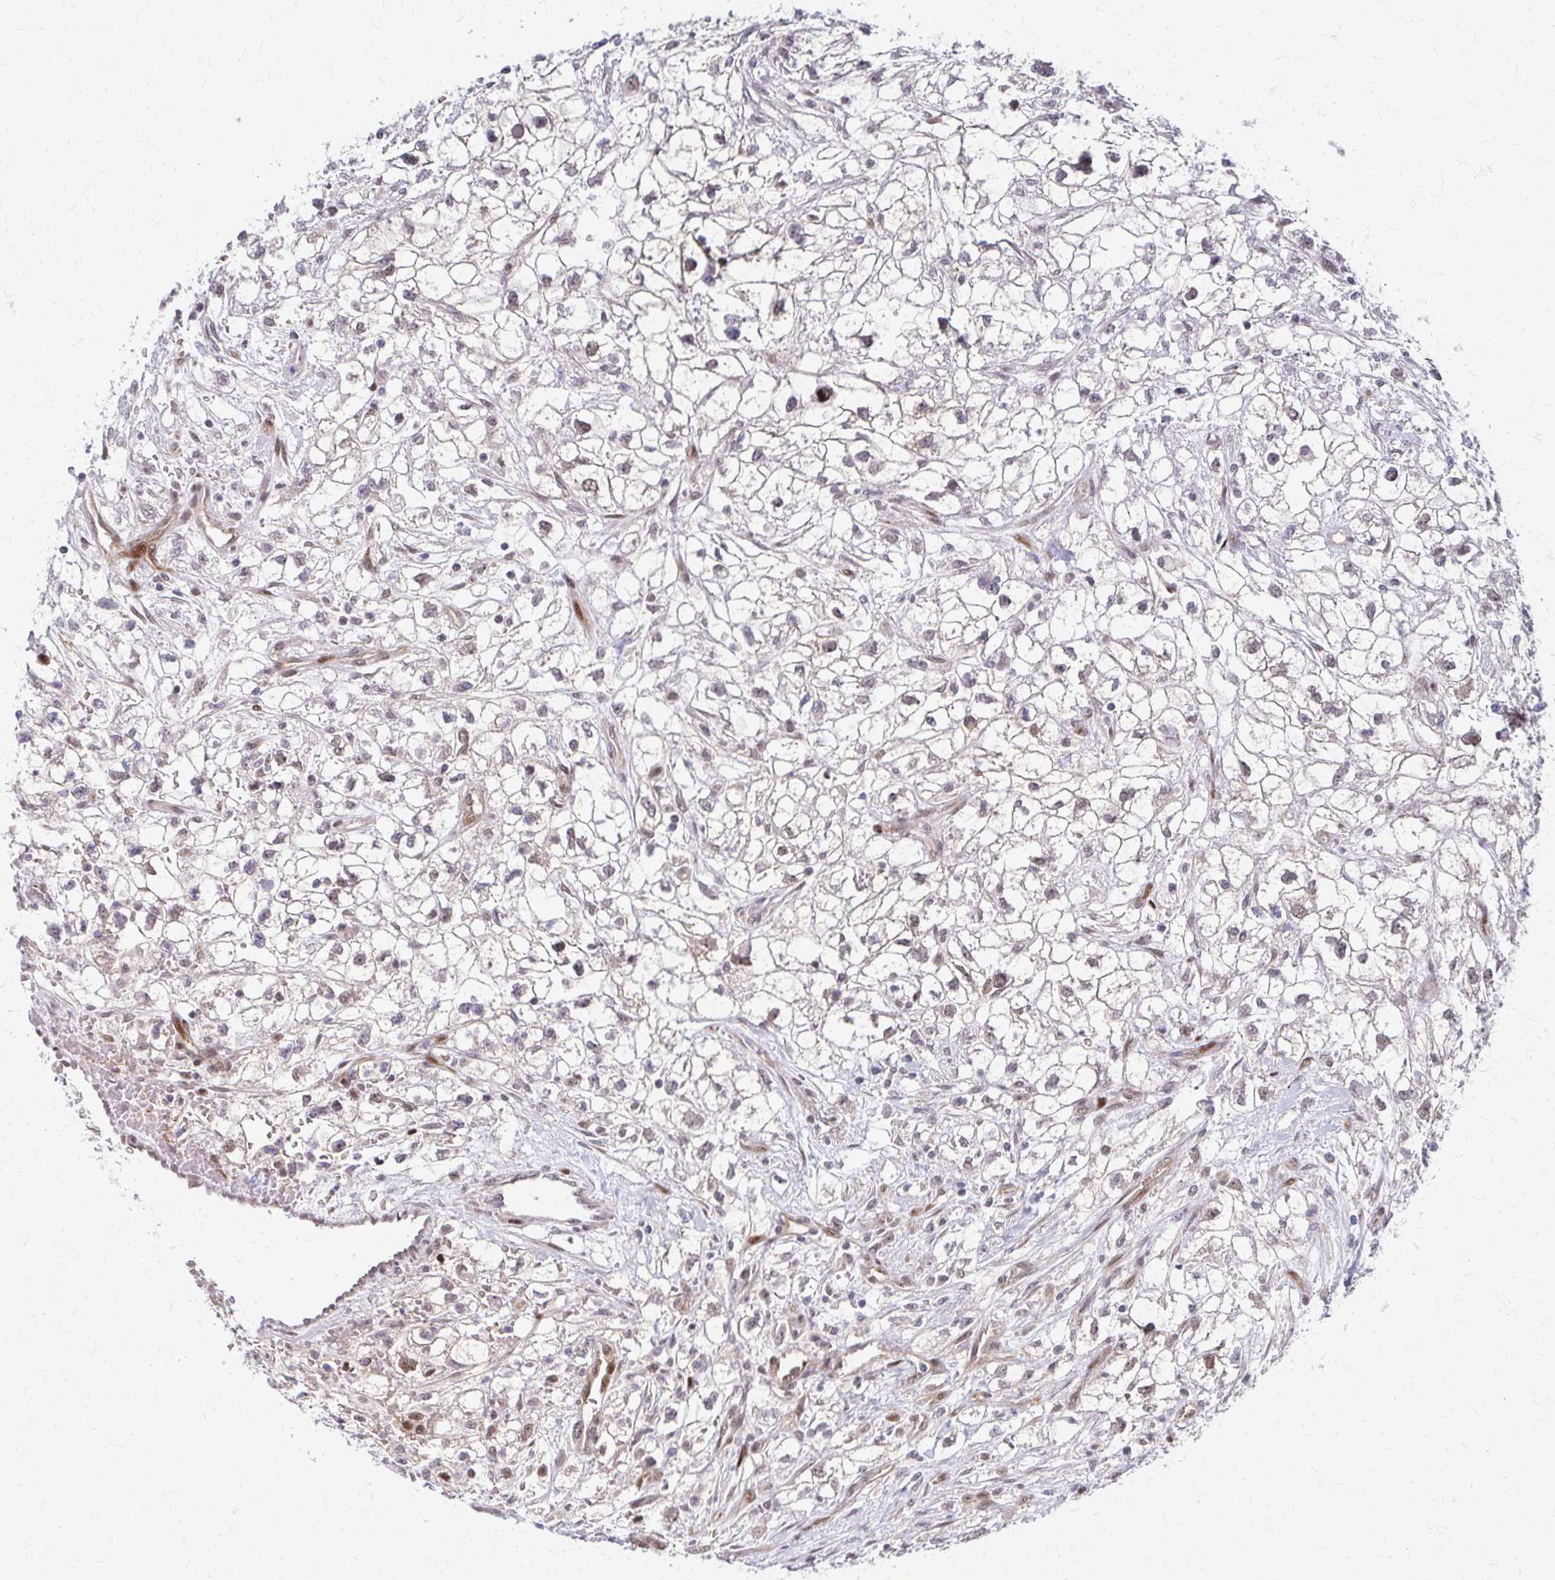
{"staining": {"intensity": "moderate", "quantity": "25%-75%", "location": "nuclear"}, "tissue": "renal cancer", "cell_type": "Tumor cells", "image_type": "cancer", "snomed": [{"axis": "morphology", "description": "Adenocarcinoma, NOS"}, {"axis": "topography", "description": "Kidney"}], "caption": "Protein staining of renal cancer tissue exhibits moderate nuclear staining in about 25%-75% of tumor cells. (DAB = brown stain, brightfield microscopy at high magnification).", "gene": "PSMD7", "patient": {"sex": "male", "age": 59}}